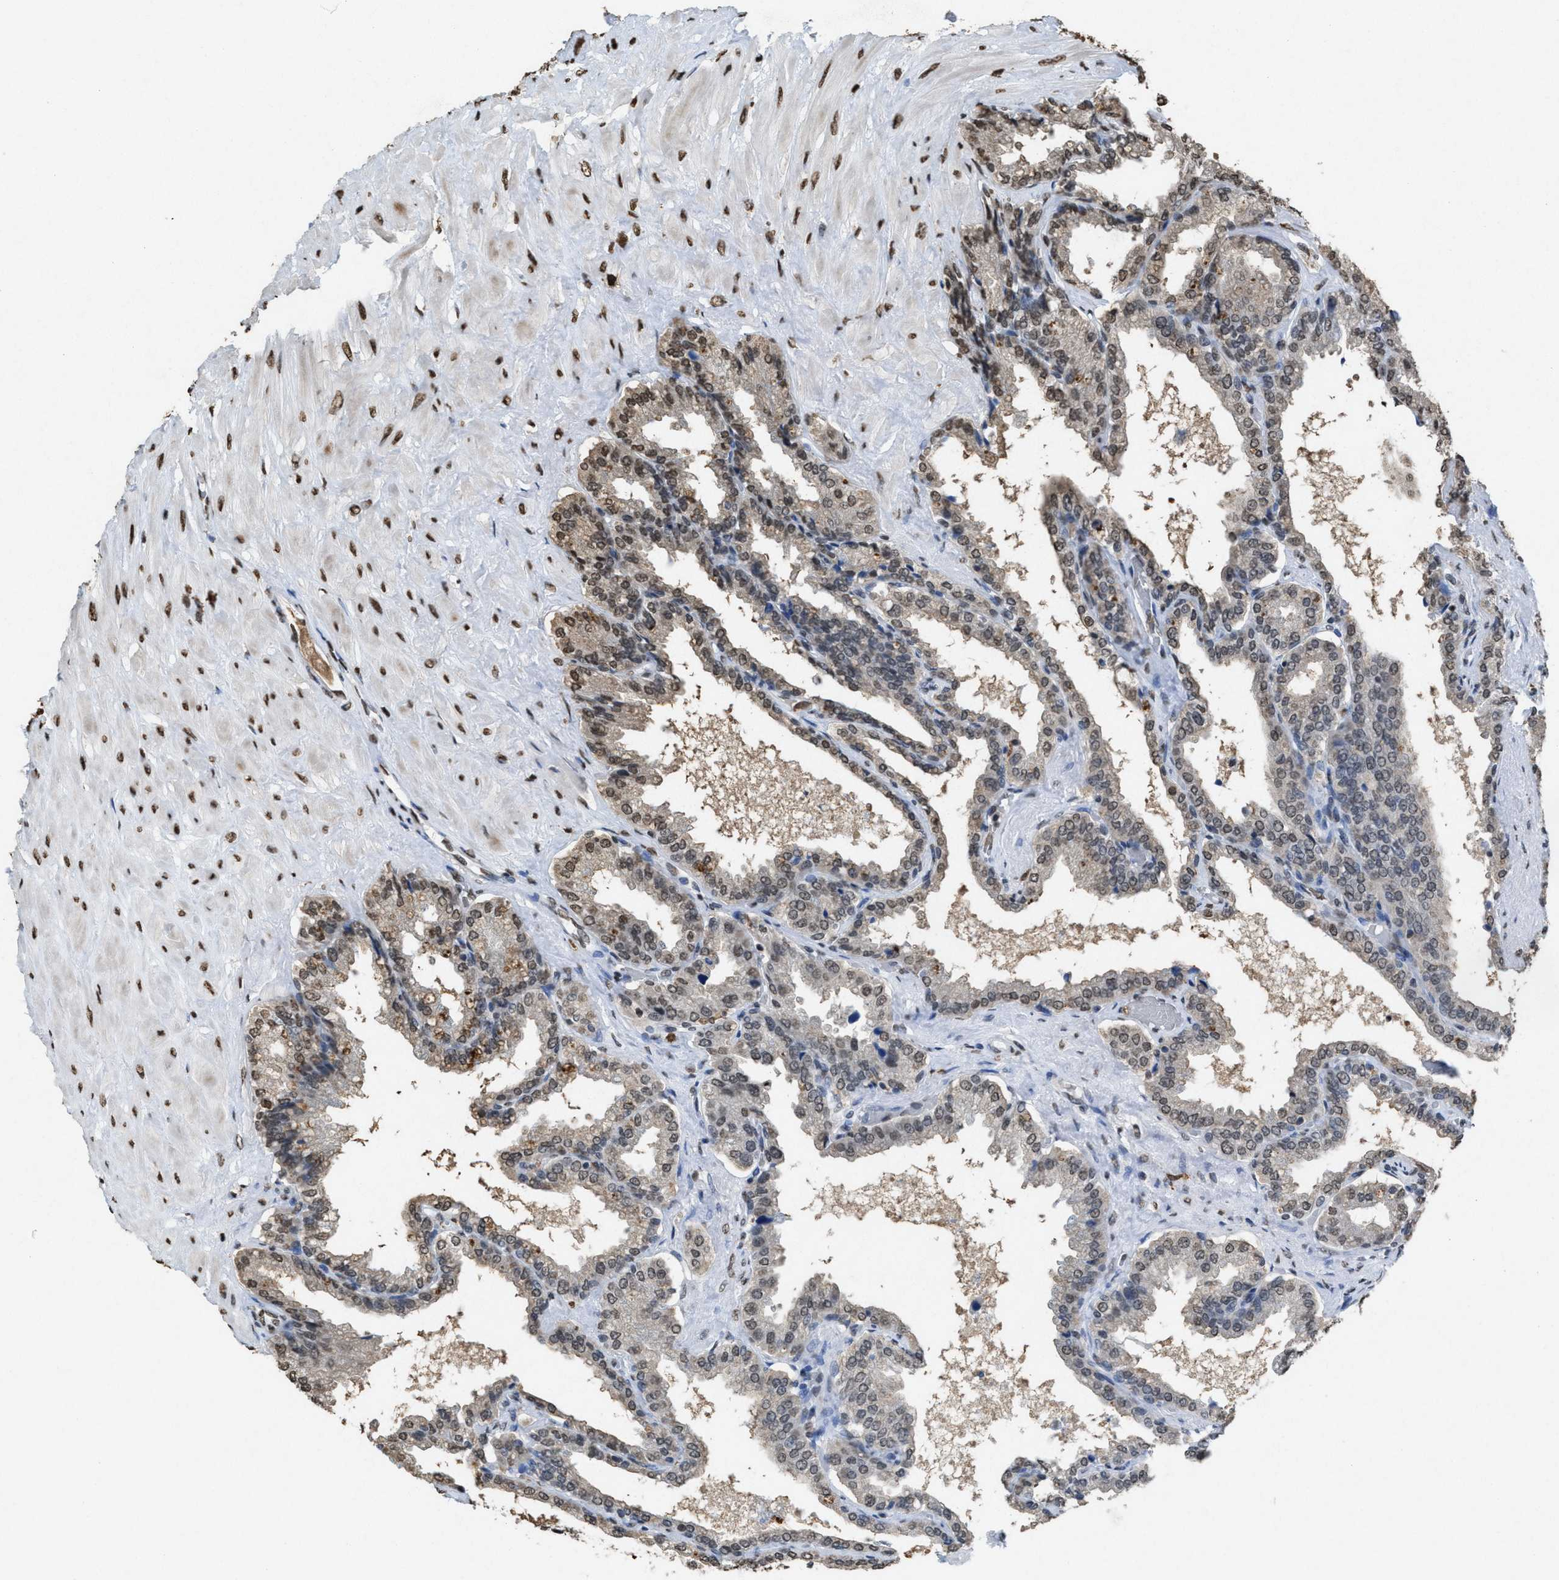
{"staining": {"intensity": "moderate", "quantity": "<25%", "location": "nuclear"}, "tissue": "seminal vesicle", "cell_type": "Glandular cells", "image_type": "normal", "snomed": [{"axis": "morphology", "description": "Normal tissue, NOS"}, {"axis": "topography", "description": "Seminal veicle"}], "caption": "Protein positivity by IHC exhibits moderate nuclear positivity in about <25% of glandular cells in normal seminal vesicle. Using DAB (3,3'-diaminobenzidine) (brown) and hematoxylin (blue) stains, captured at high magnification using brightfield microscopy.", "gene": "NUP88", "patient": {"sex": "male", "age": 46}}